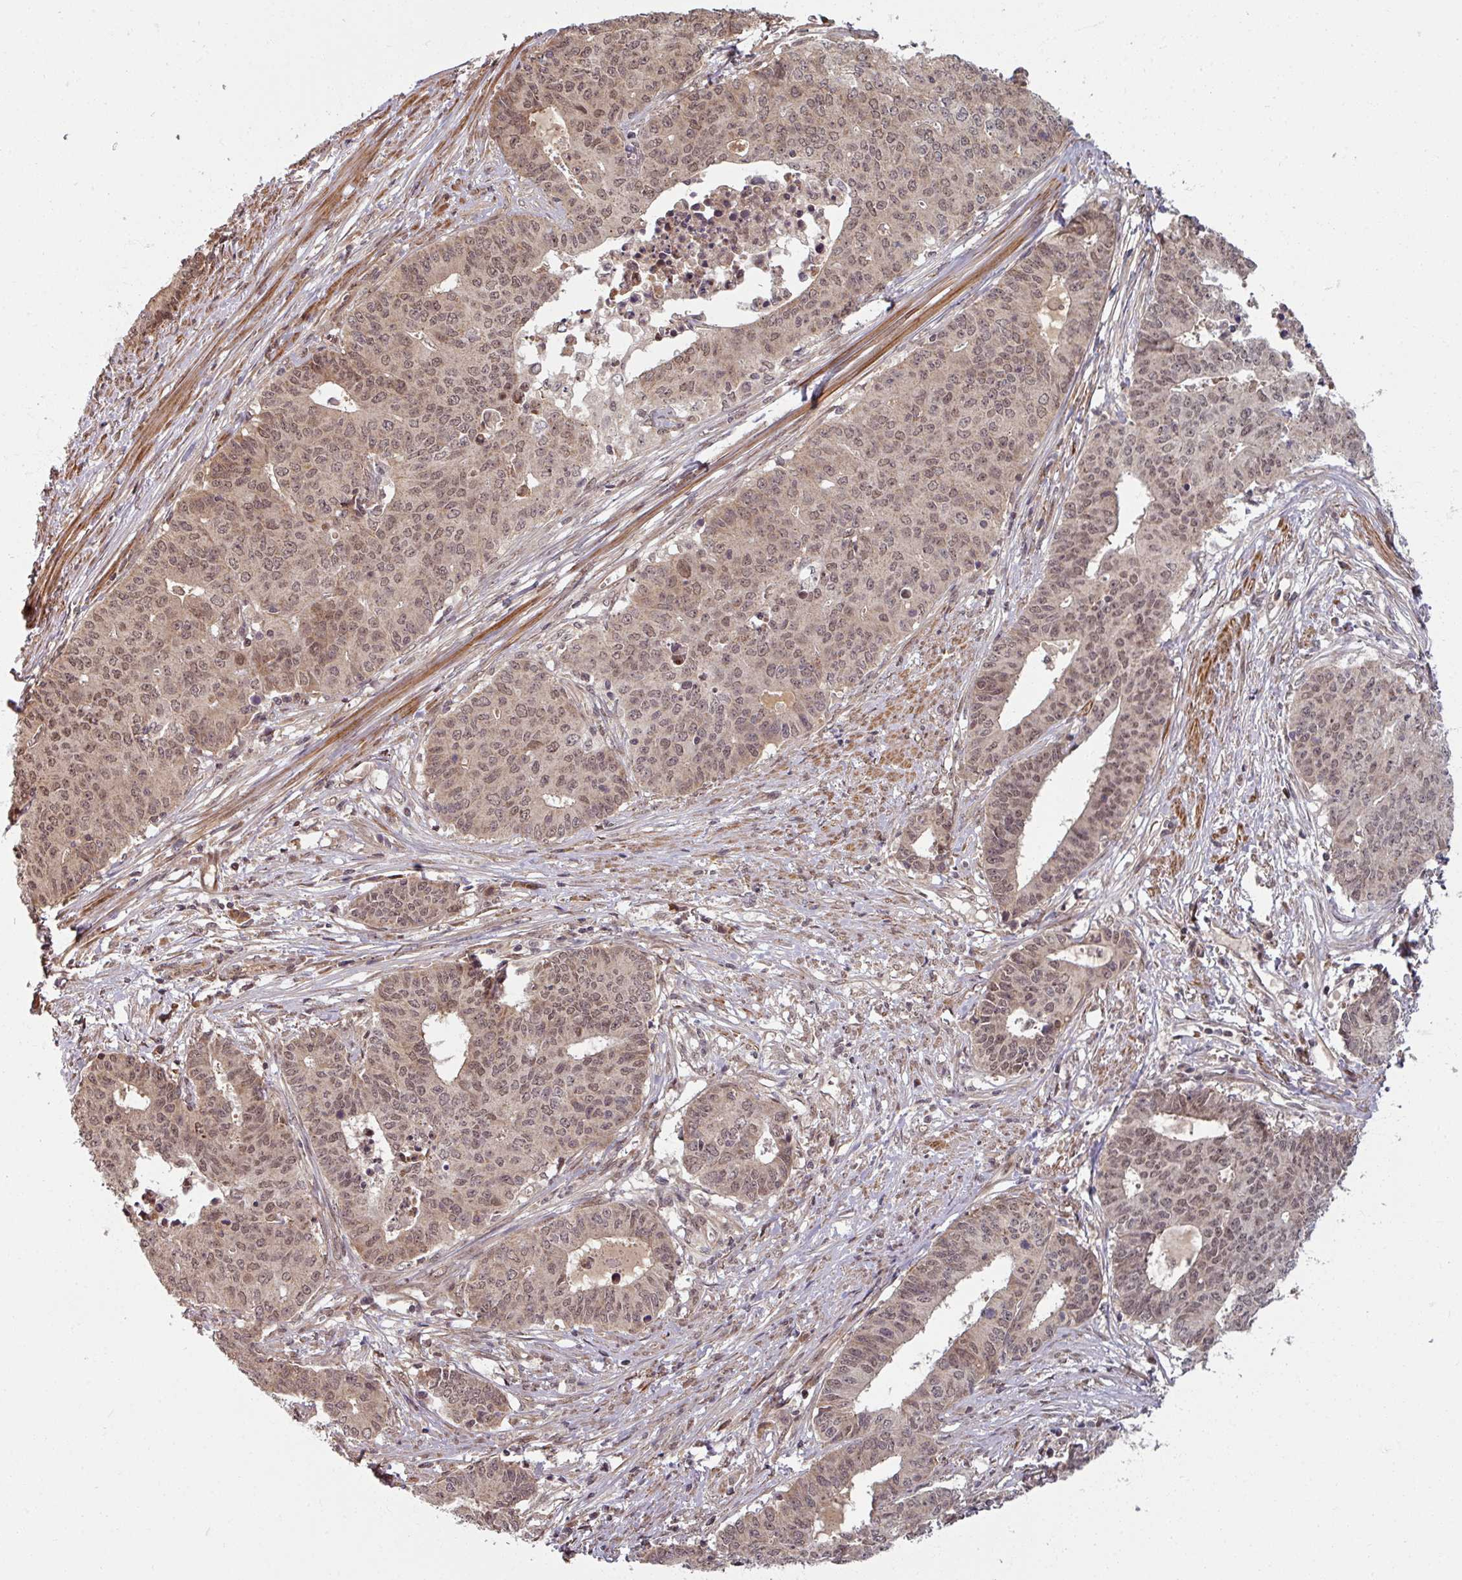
{"staining": {"intensity": "moderate", "quantity": ">75%", "location": "nuclear"}, "tissue": "endometrial cancer", "cell_type": "Tumor cells", "image_type": "cancer", "snomed": [{"axis": "morphology", "description": "Adenocarcinoma, NOS"}, {"axis": "topography", "description": "Endometrium"}], "caption": "A high-resolution photomicrograph shows IHC staining of endometrial cancer, which exhibits moderate nuclear expression in about >75% of tumor cells.", "gene": "SWI5", "patient": {"sex": "female", "age": 59}}